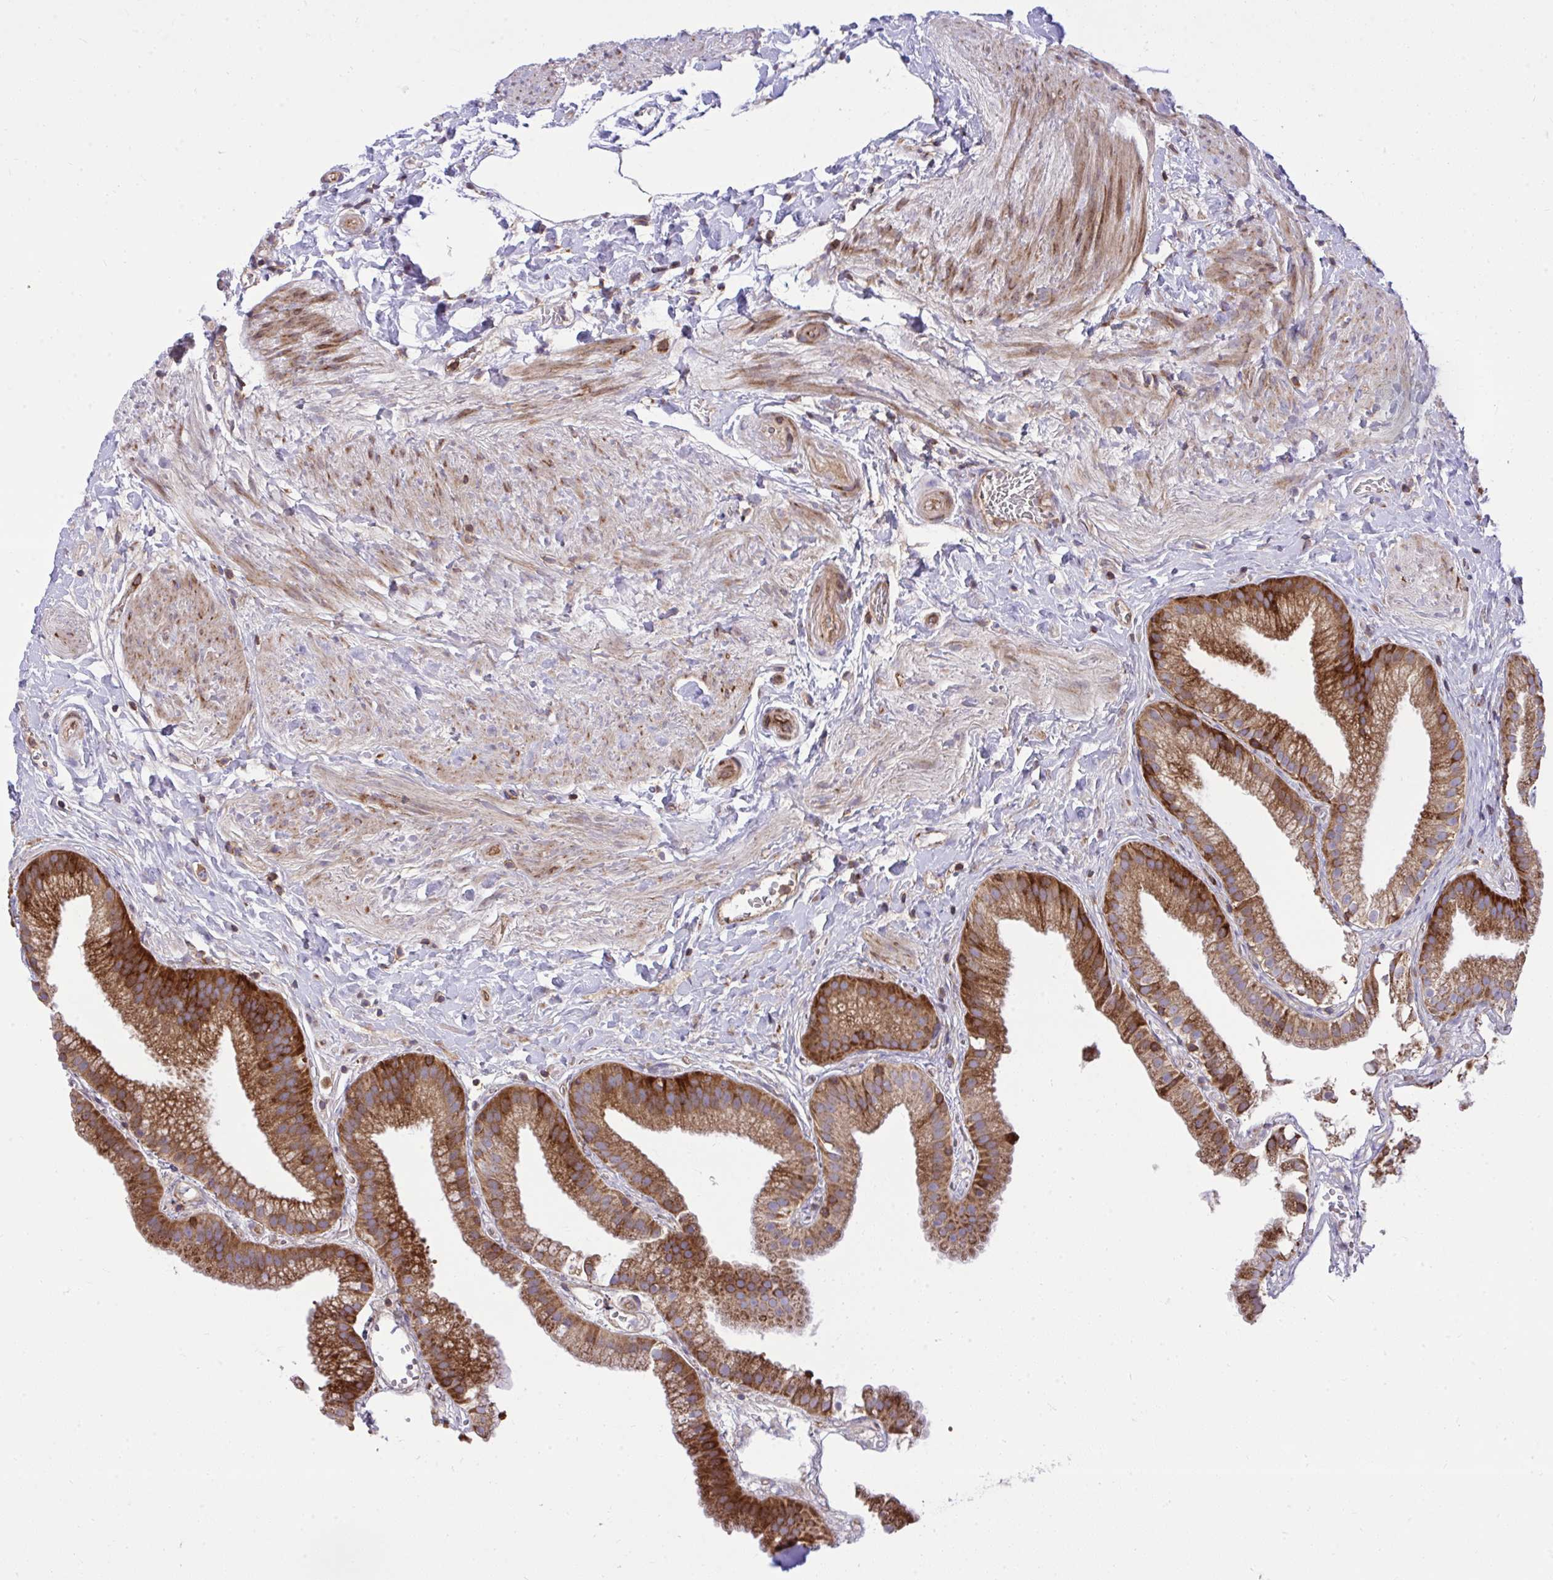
{"staining": {"intensity": "strong", "quantity": ">75%", "location": "cytoplasmic/membranous"}, "tissue": "gallbladder", "cell_type": "Glandular cells", "image_type": "normal", "snomed": [{"axis": "morphology", "description": "Normal tissue, NOS"}, {"axis": "topography", "description": "Gallbladder"}], "caption": "Unremarkable gallbladder shows strong cytoplasmic/membranous expression in about >75% of glandular cells.", "gene": "NMNAT3", "patient": {"sex": "female", "age": 63}}